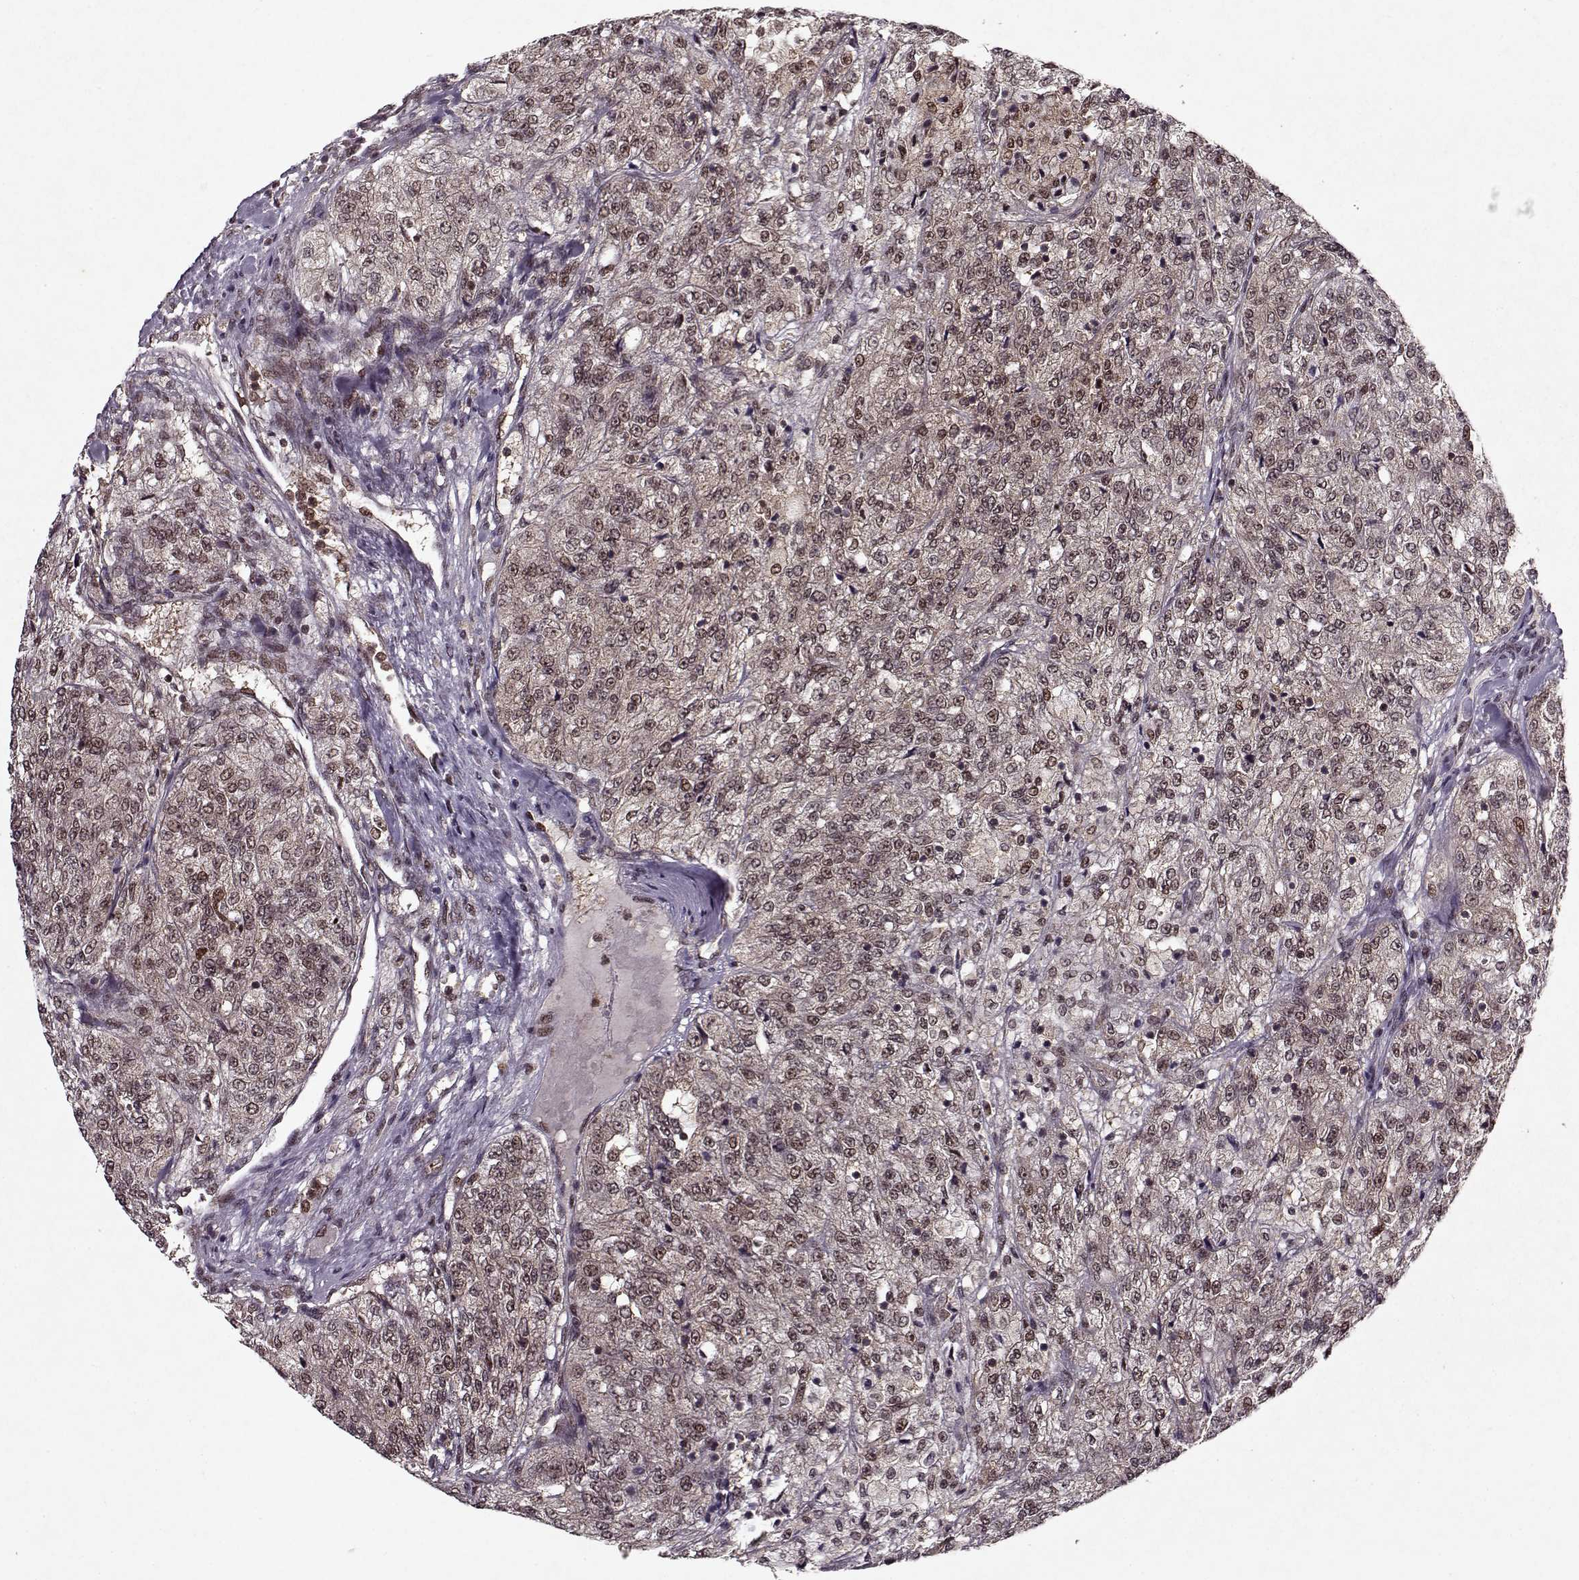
{"staining": {"intensity": "weak", "quantity": ">75%", "location": "cytoplasmic/membranous,nuclear"}, "tissue": "renal cancer", "cell_type": "Tumor cells", "image_type": "cancer", "snomed": [{"axis": "morphology", "description": "Adenocarcinoma, NOS"}, {"axis": "topography", "description": "Kidney"}], "caption": "The micrograph shows a brown stain indicating the presence of a protein in the cytoplasmic/membranous and nuclear of tumor cells in renal cancer (adenocarcinoma). Using DAB (3,3'-diaminobenzidine) (brown) and hematoxylin (blue) stains, captured at high magnification using brightfield microscopy.", "gene": "PSMA7", "patient": {"sex": "female", "age": 63}}